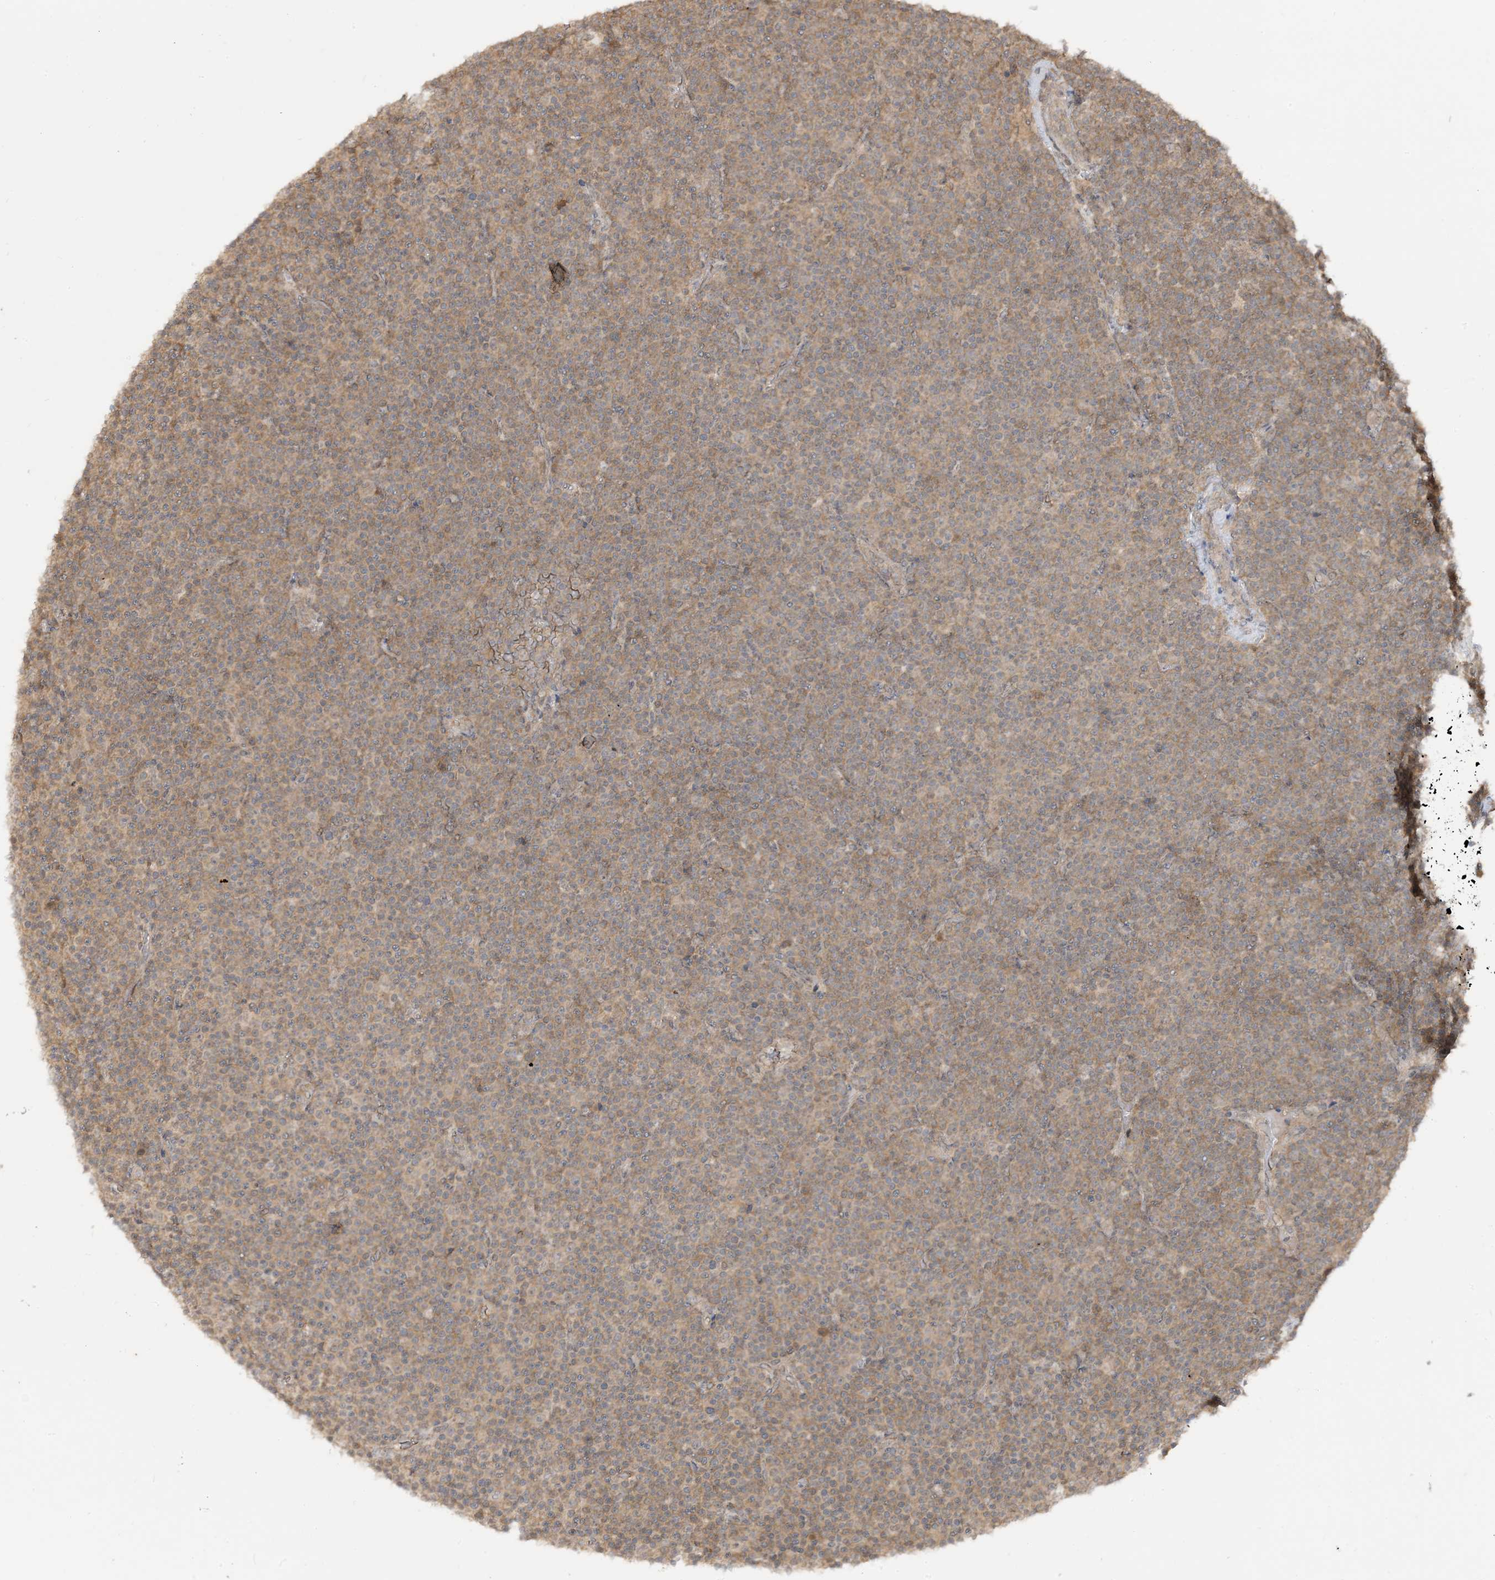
{"staining": {"intensity": "weak", "quantity": "25%-75%", "location": "cytoplasmic/membranous"}, "tissue": "lymphoma", "cell_type": "Tumor cells", "image_type": "cancer", "snomed": [{"axis": "morphology", "description": "Malignant lymphoma, non-Hodgkin's type, Low grade"}, {"axis": "topography", "description": "Lymph node"}], "caption": "A brown stain shows weak cytoplasmic/membranous staining of a protein in human malignant lymphoma, non-Hodgkin's type (low-grade) tumor cells. (DAB (3,3'-diaminobenzidine) IHC, brown staining for protein, blue staining for nuclei).", "gene": "TBCC", "patient": {"sex": "female", "age": 67}}